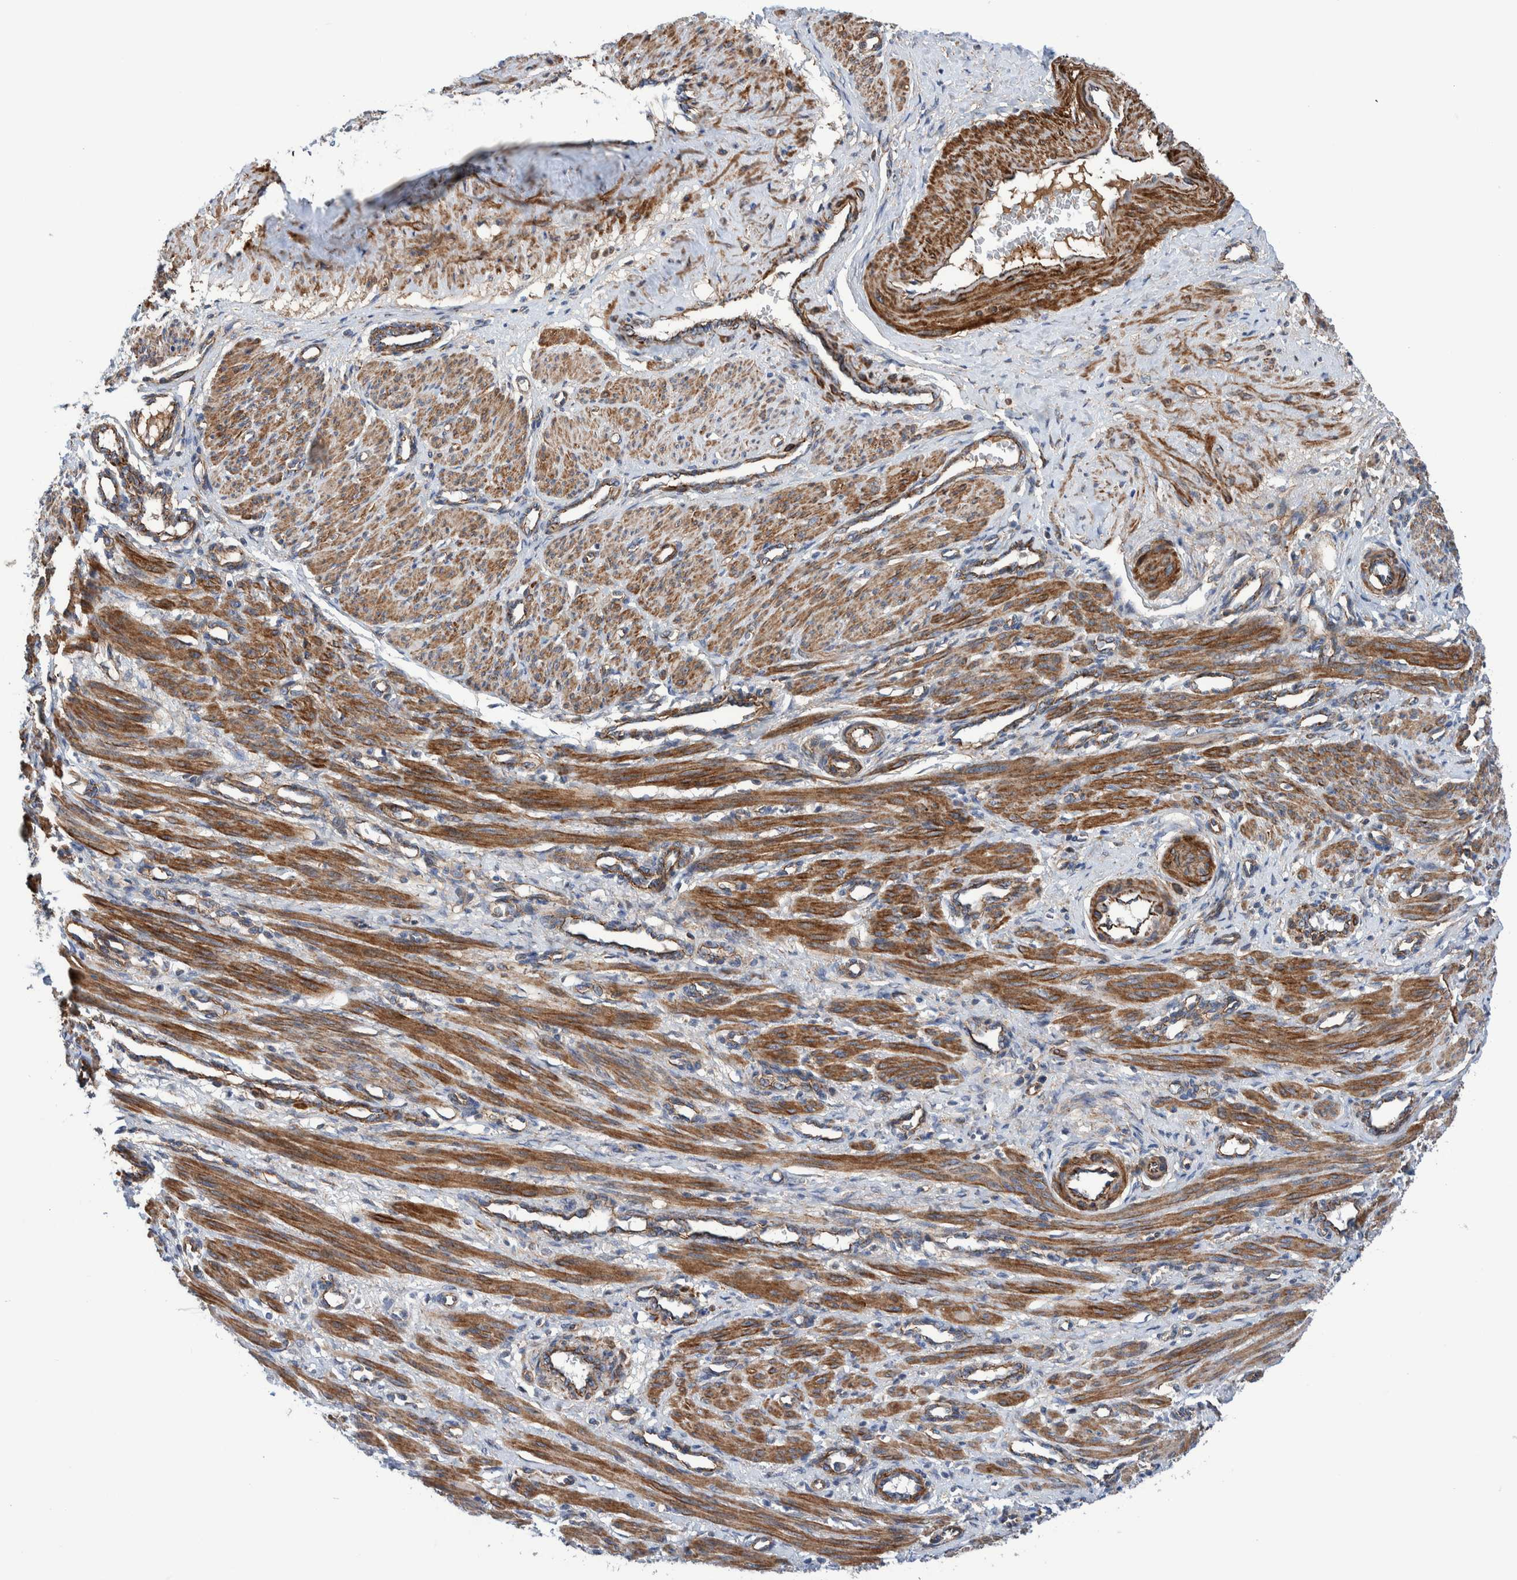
{"staining": {"intensity": "moderate", "quantity": ">75%", "location": "cytoplasmic/membranous"}, "tissue": "smooth muscle", "cell_type": "Smooth muscle cells", "image_type": "normal", "snomed": [{"axis": "morphology", "description": "Normal tissue, NOS"}, {"axis": "topography", "description": "Endometrium"}], "caption": "Smooth muscle cells display medium levels of moderate cytoplasmic/membranous expression in about >75% of cells in benign smooth muscle.", "gene": "ENSG00000262660", "patient": {"sex": "female", "age": 33}}